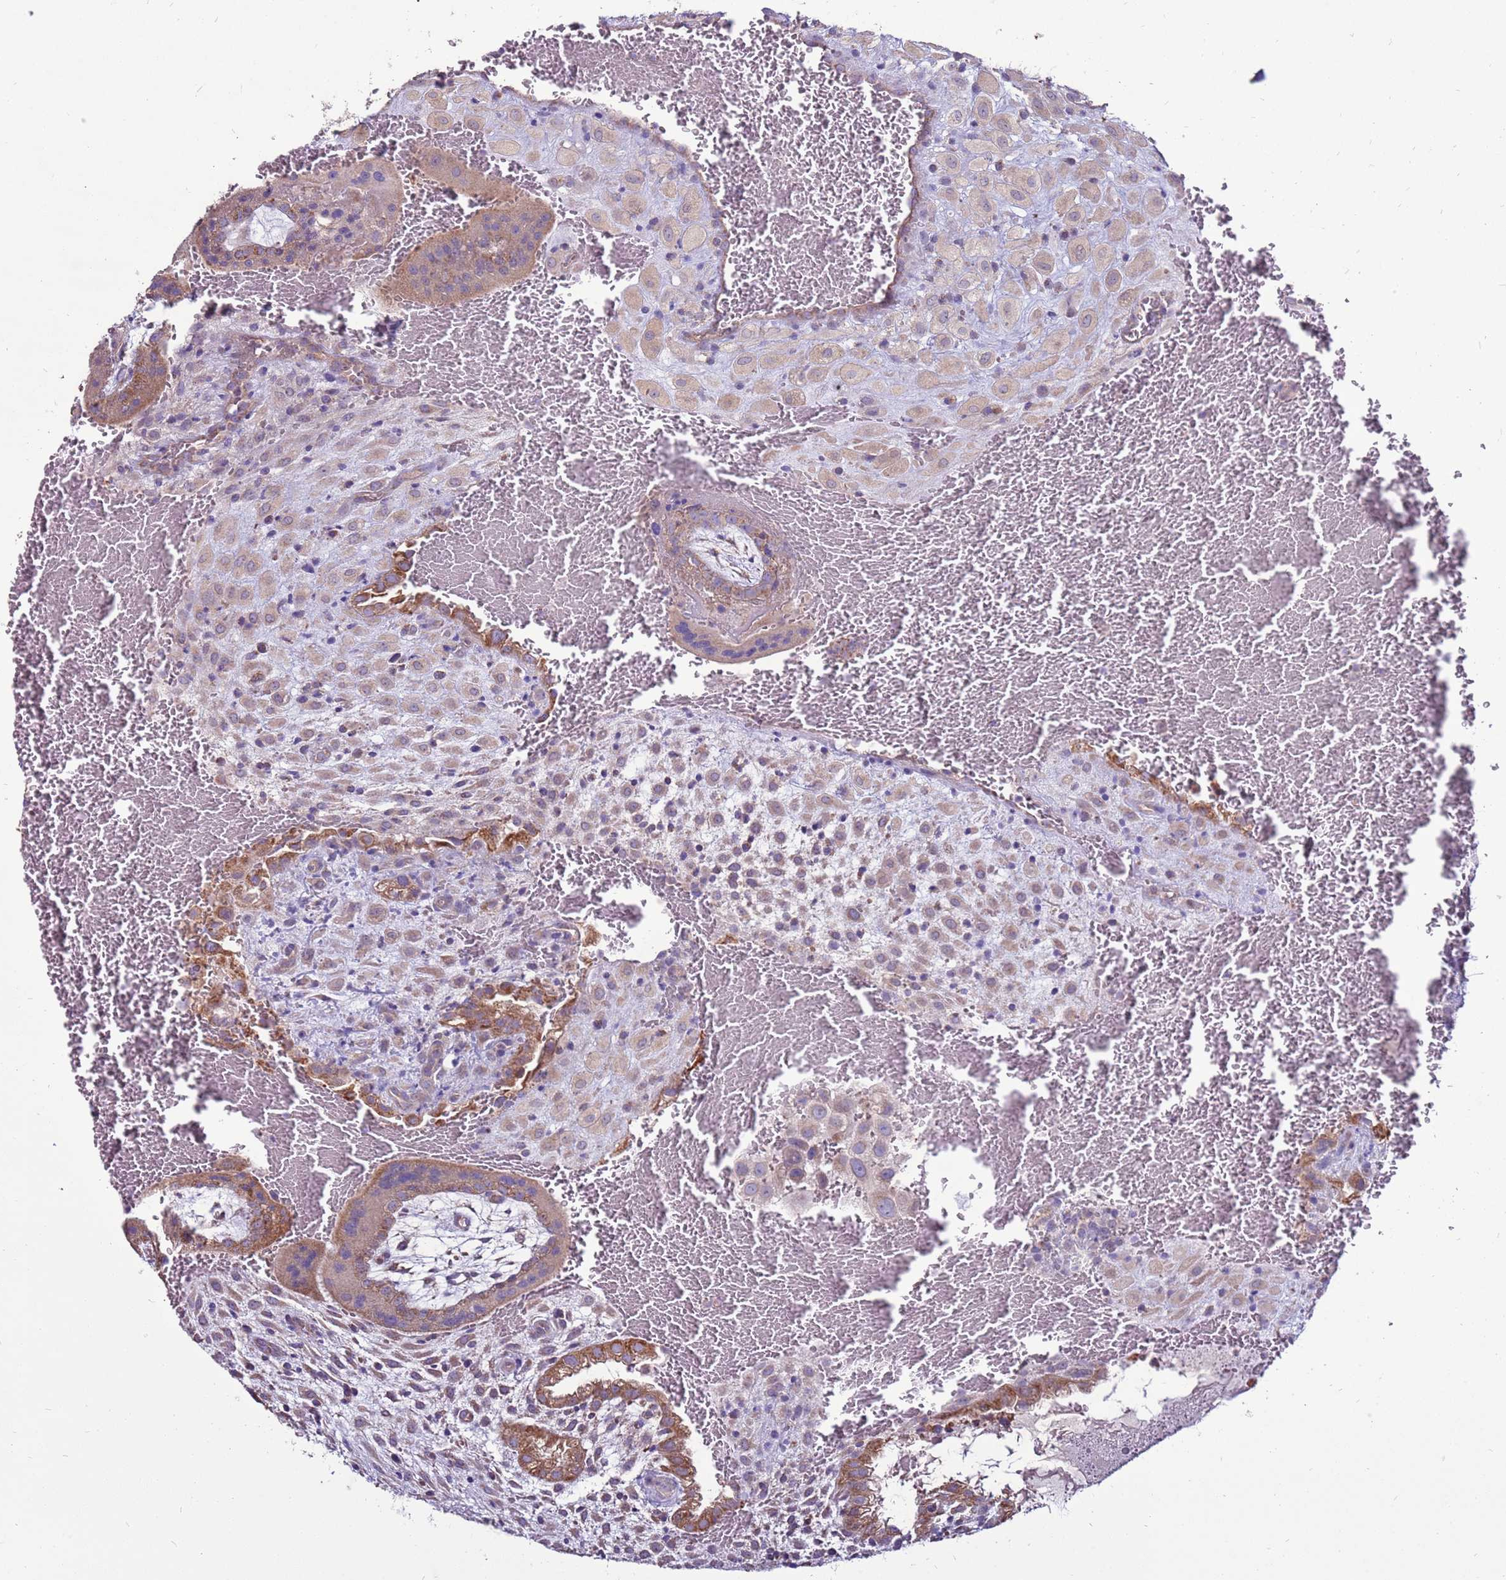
{"staining": {"intensity": "weak", "quantity": "<25%", "location": "cytoplasmic/membranous"}, "tissue": "placenta", "cell_type": "Decidual cells", "image_type": "normal", "snomed": [{"axis": "morphology", "description": "Normal tissue, NOS"}, {"axis": "topography", "description": "Placenta"}], "caption": "An immunohistochemistry (IHC) micrograph of normal placenta is shown. There is no staining in decidual cells of placenta.", "gene": "TRAPPC4", "patient": {"sex": "female", "age": 35}}